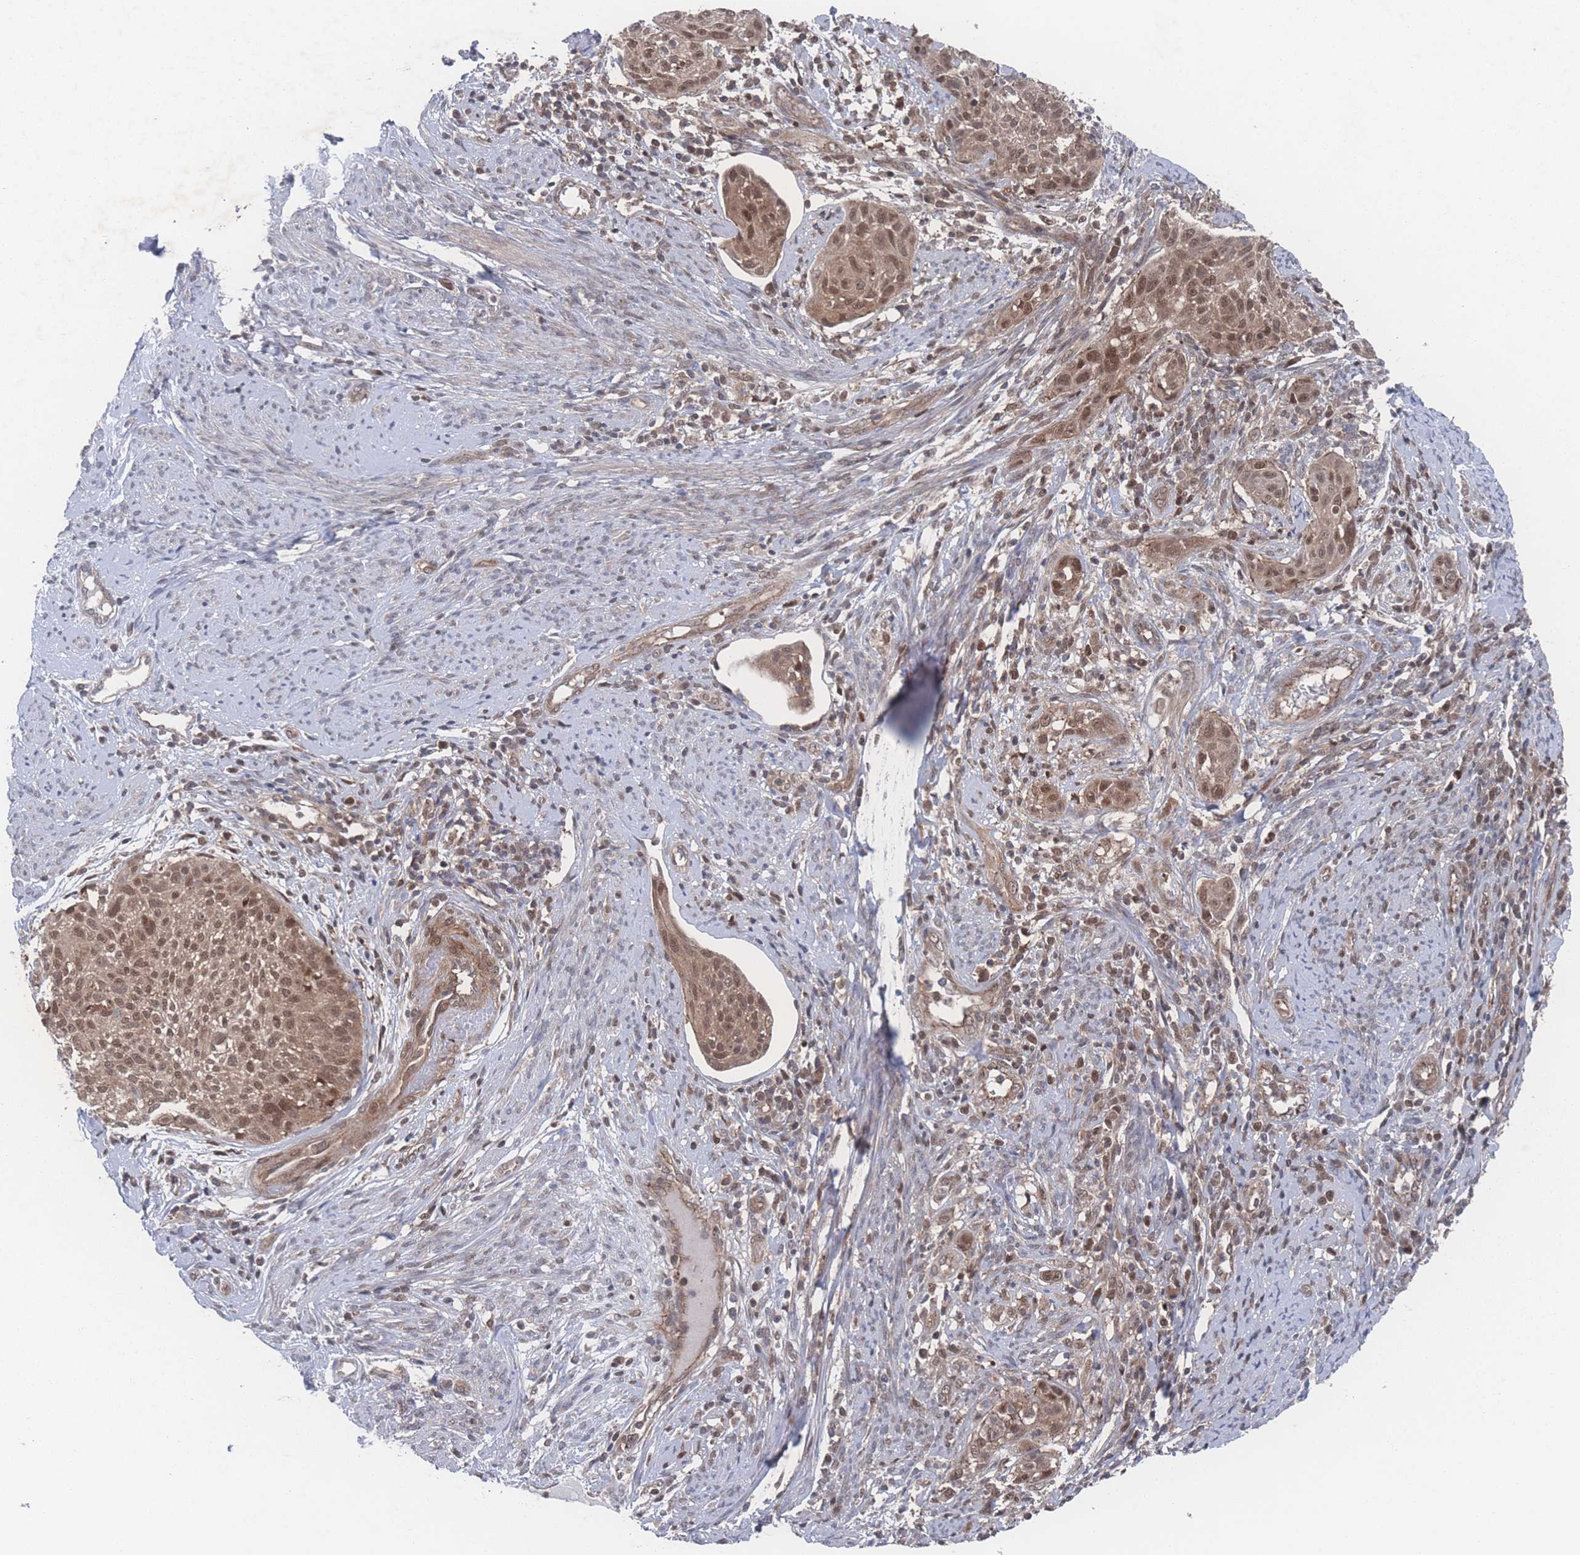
{"staining": {"intensity": "moderate", "quantity": ">75%", "location": "nuclear"}, "tissue": "cervical cancer", "cell_type": "Tumor cells", "image_type": "cancer", "snomed": [{"axis": "morphology", "description": "Squamous cell carcinoma, NOS"}, {"axis": "topography", "description": "Cervix"}], "caption": "Cervical cancer (squamous cell carcinoma) stained for a protein (brown) demonstrates moderate nuclear positive expression in about >75% of tumor cells.", "gene": "PSMA1", "patient": {"sex": "female", "age": 70}}